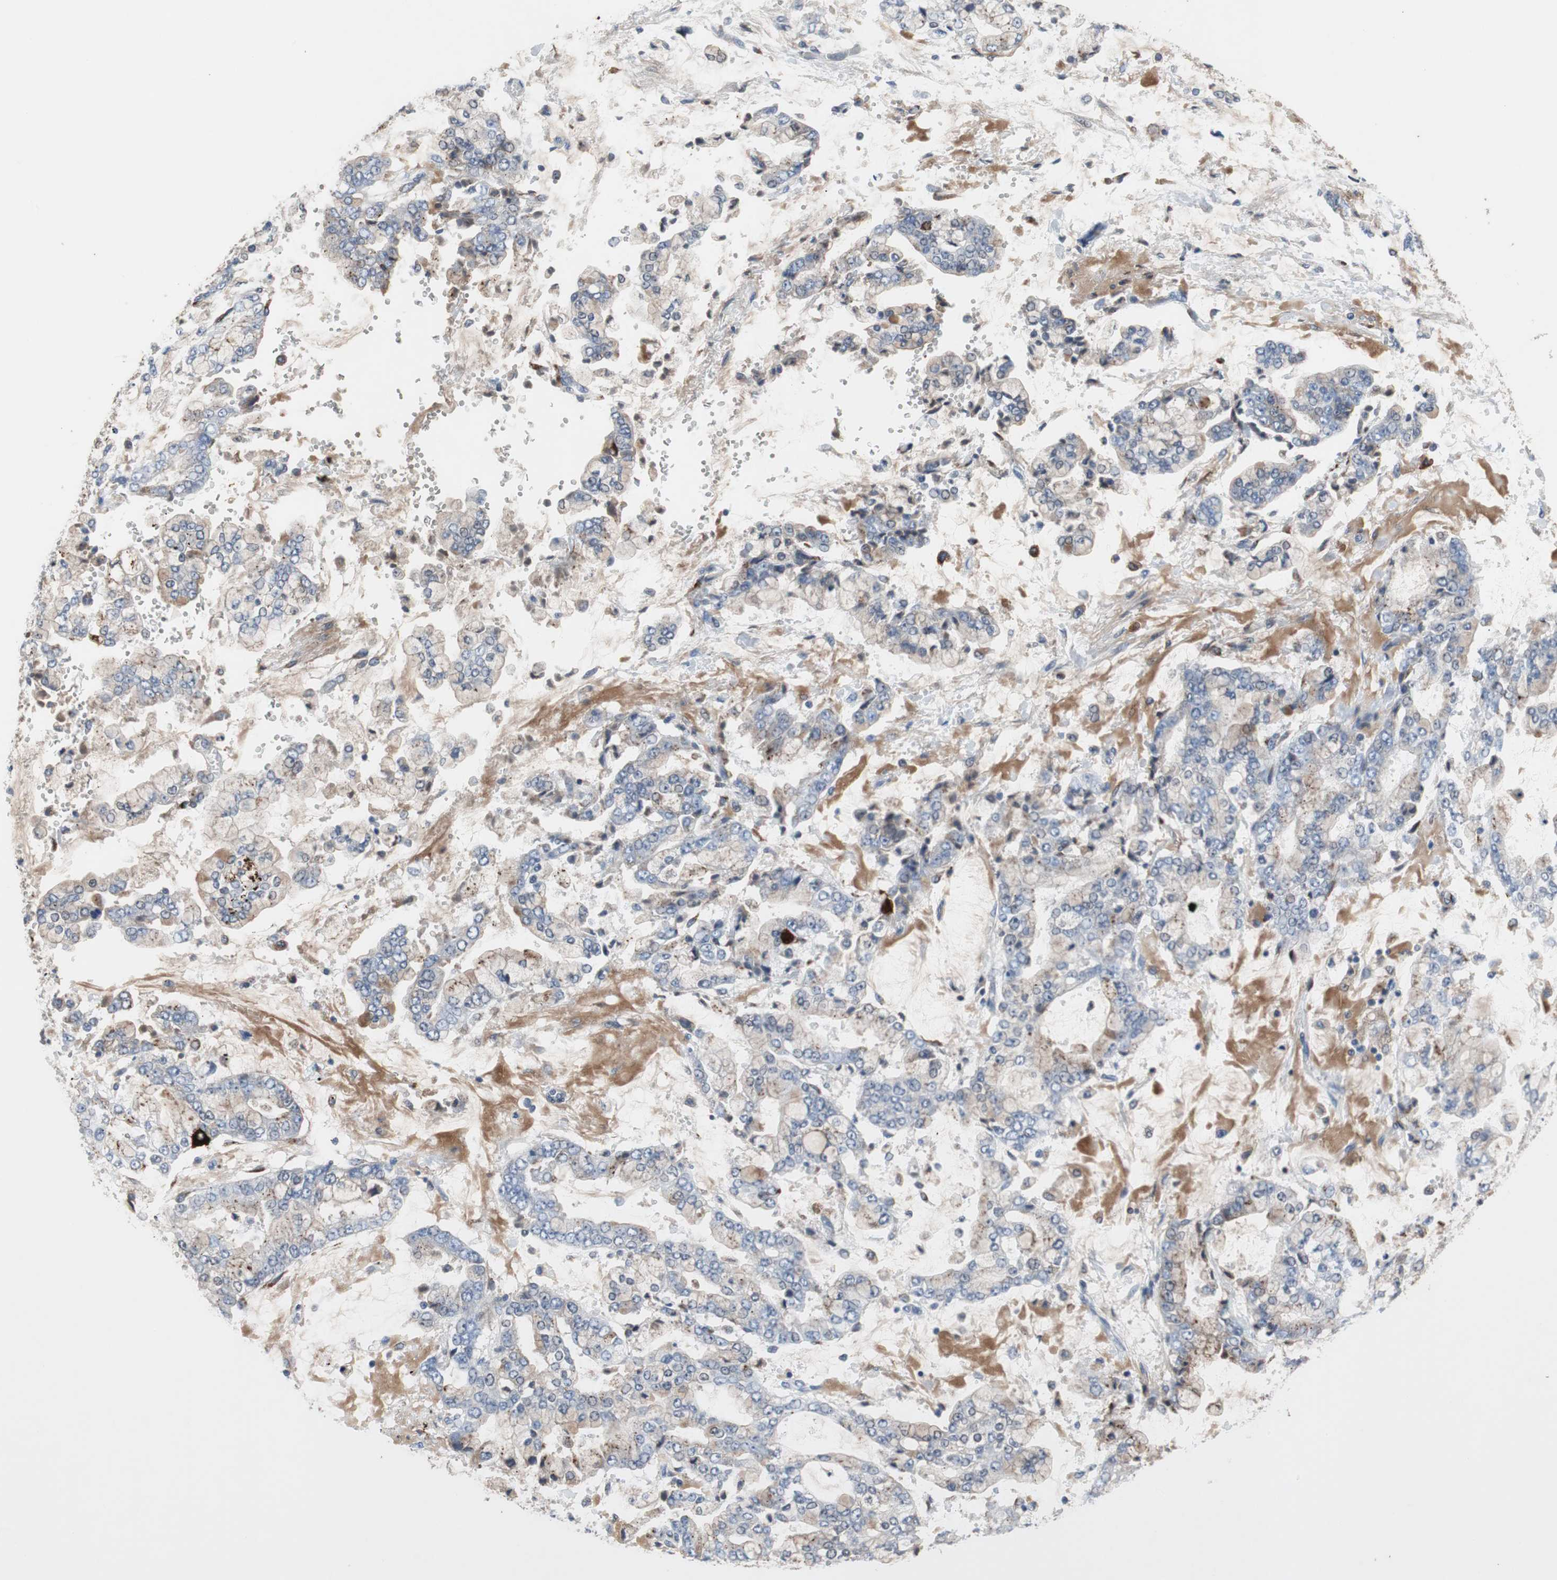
{"staining": {"intensity": "negative", "quantity": "none", "location": "none"}, "tissue": "stomach cancer", "cell_type": "Tumor cells", "image_type": "cancer", "snomed": [{"axis": "morphology", "description": "Adenocarcinoma, NOS"}, {"axis": "topography", "description": "Stomach"}], "caption": "Immunohistochemical staining of stomach adenocarcinoma exhibits no significant positivity in tumor cells. (DAB immunohistochemistry (IHC) visualized using brightfield microscopy, high magnification).", "gene": "SORT1", "patient": {"sex": "male", "age": 76}}